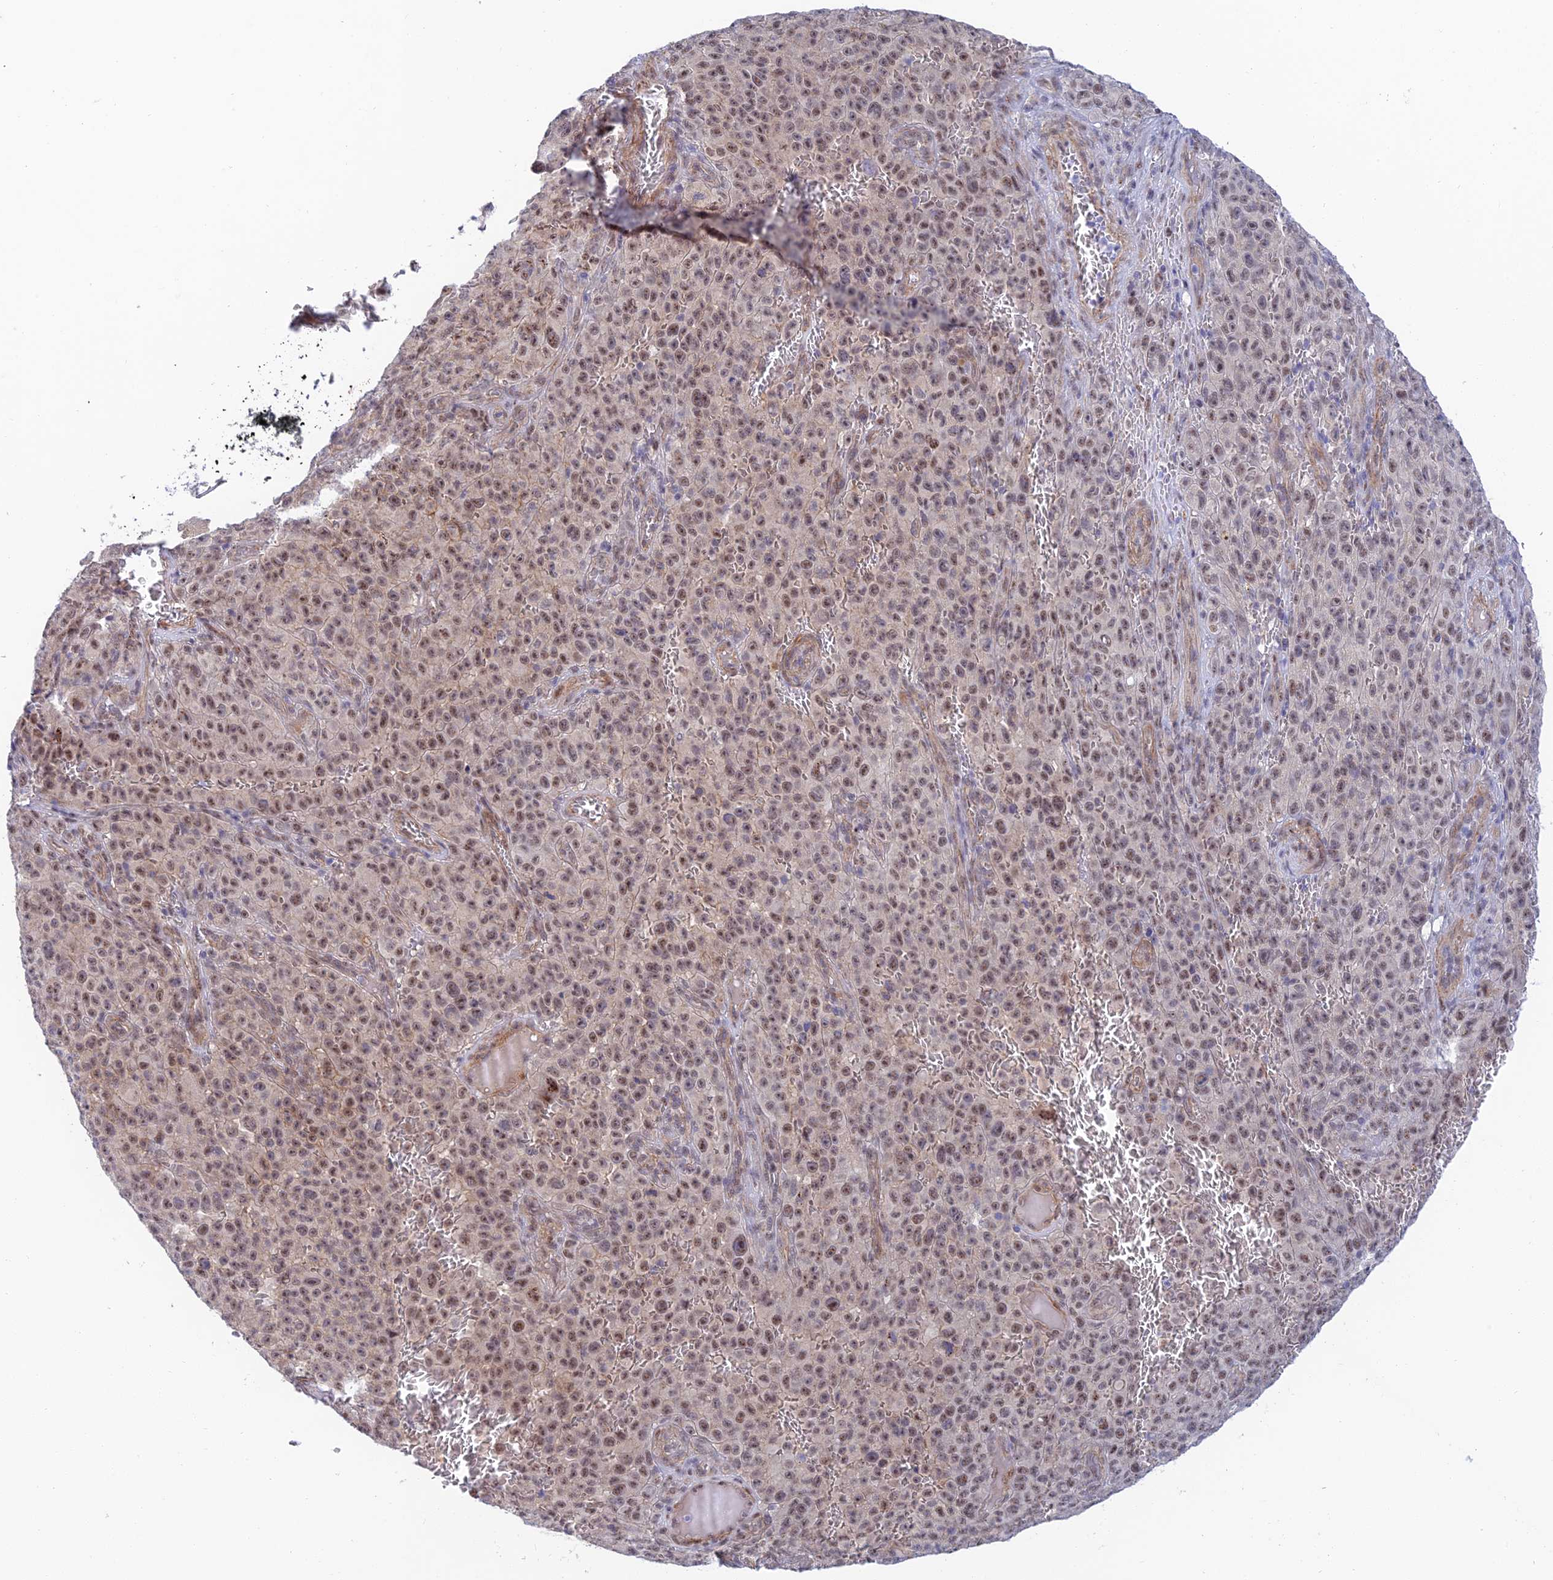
{"staining": {"intensity": "moderate", "quantity": ">75%", "location": "nuclear"}, "tissue": "melanoma", "cell_type": "Tumor cells", "image_type": "cancer", "snomed": [{"axis": "morphology", "description": "Malignant melanoma, NOS"}, {"axis": "topography", "description": "Skin"}], "caption": "High-magnification brightfield microscopy of melanoma stained with DAB (3,3'-diaminobenzidine) (brown) and counterstained with hematoxylin (blue). tumor cells exhibit moderate nuclear expression is identified in about>75% of cells. (Brightfield microscopy of DAB IHC at high magnification).", "gene": "CFAP92", "patient": {"sex": "female", "age": 82}}